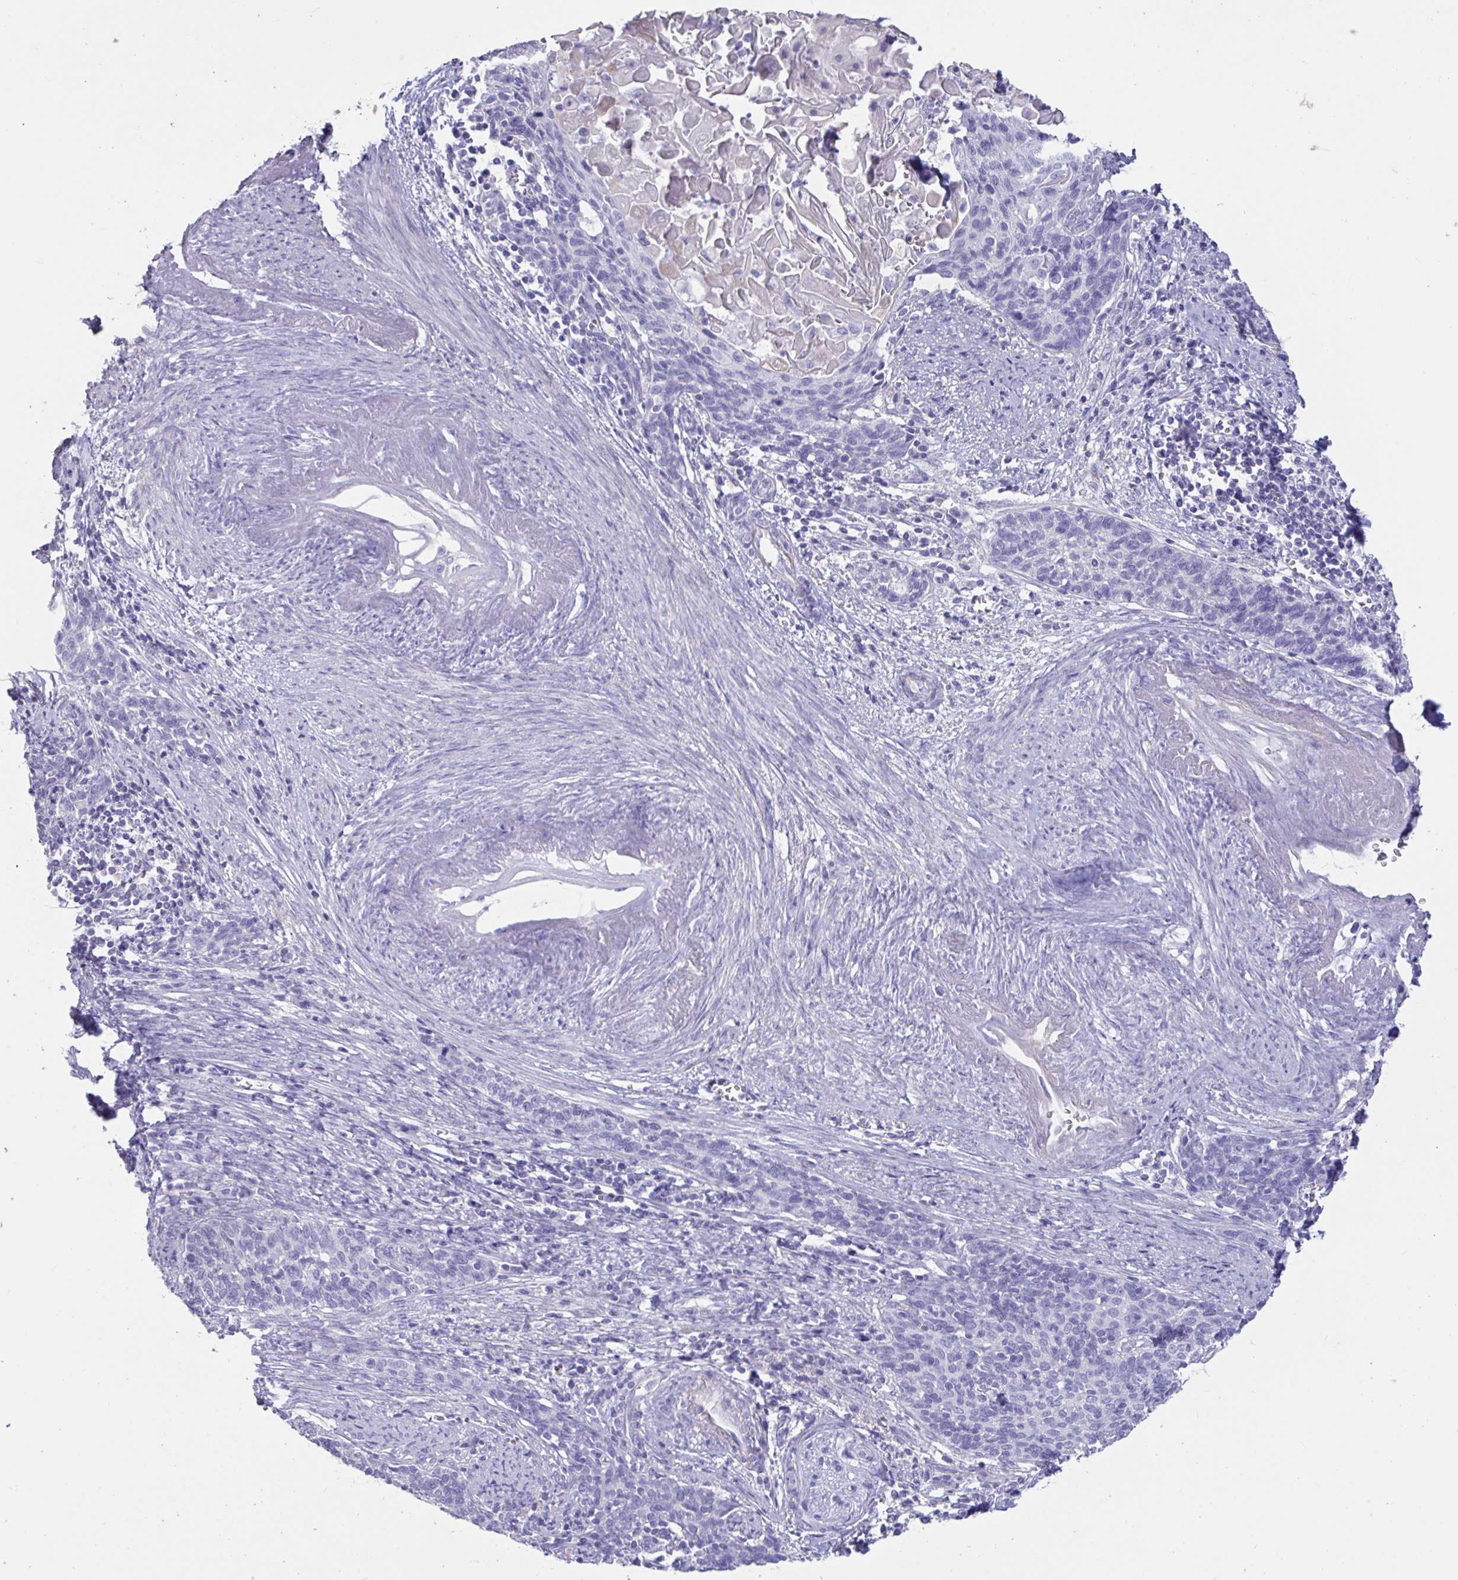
{"staining": {"intensity": "negative", "quantity": "none", "location": "none"}, "tissue": "cervical cancer", "cell_type": "Tumor cells", "image_type": "cancer", "snomed": [{"axis": "morphology", "description": "Squamous cell carcinoma, NOS"}, {"axis": "topography", "description": "Cervix"}], "caption": "This image is of cervical squamous cell carcinoma stained with IHC to label a protein in brown with the nuclei are counter-stained blue. There is no expression in tumor cells.", "gene": "TNNC1", "patient": {"sex": "female", "age": 39}}